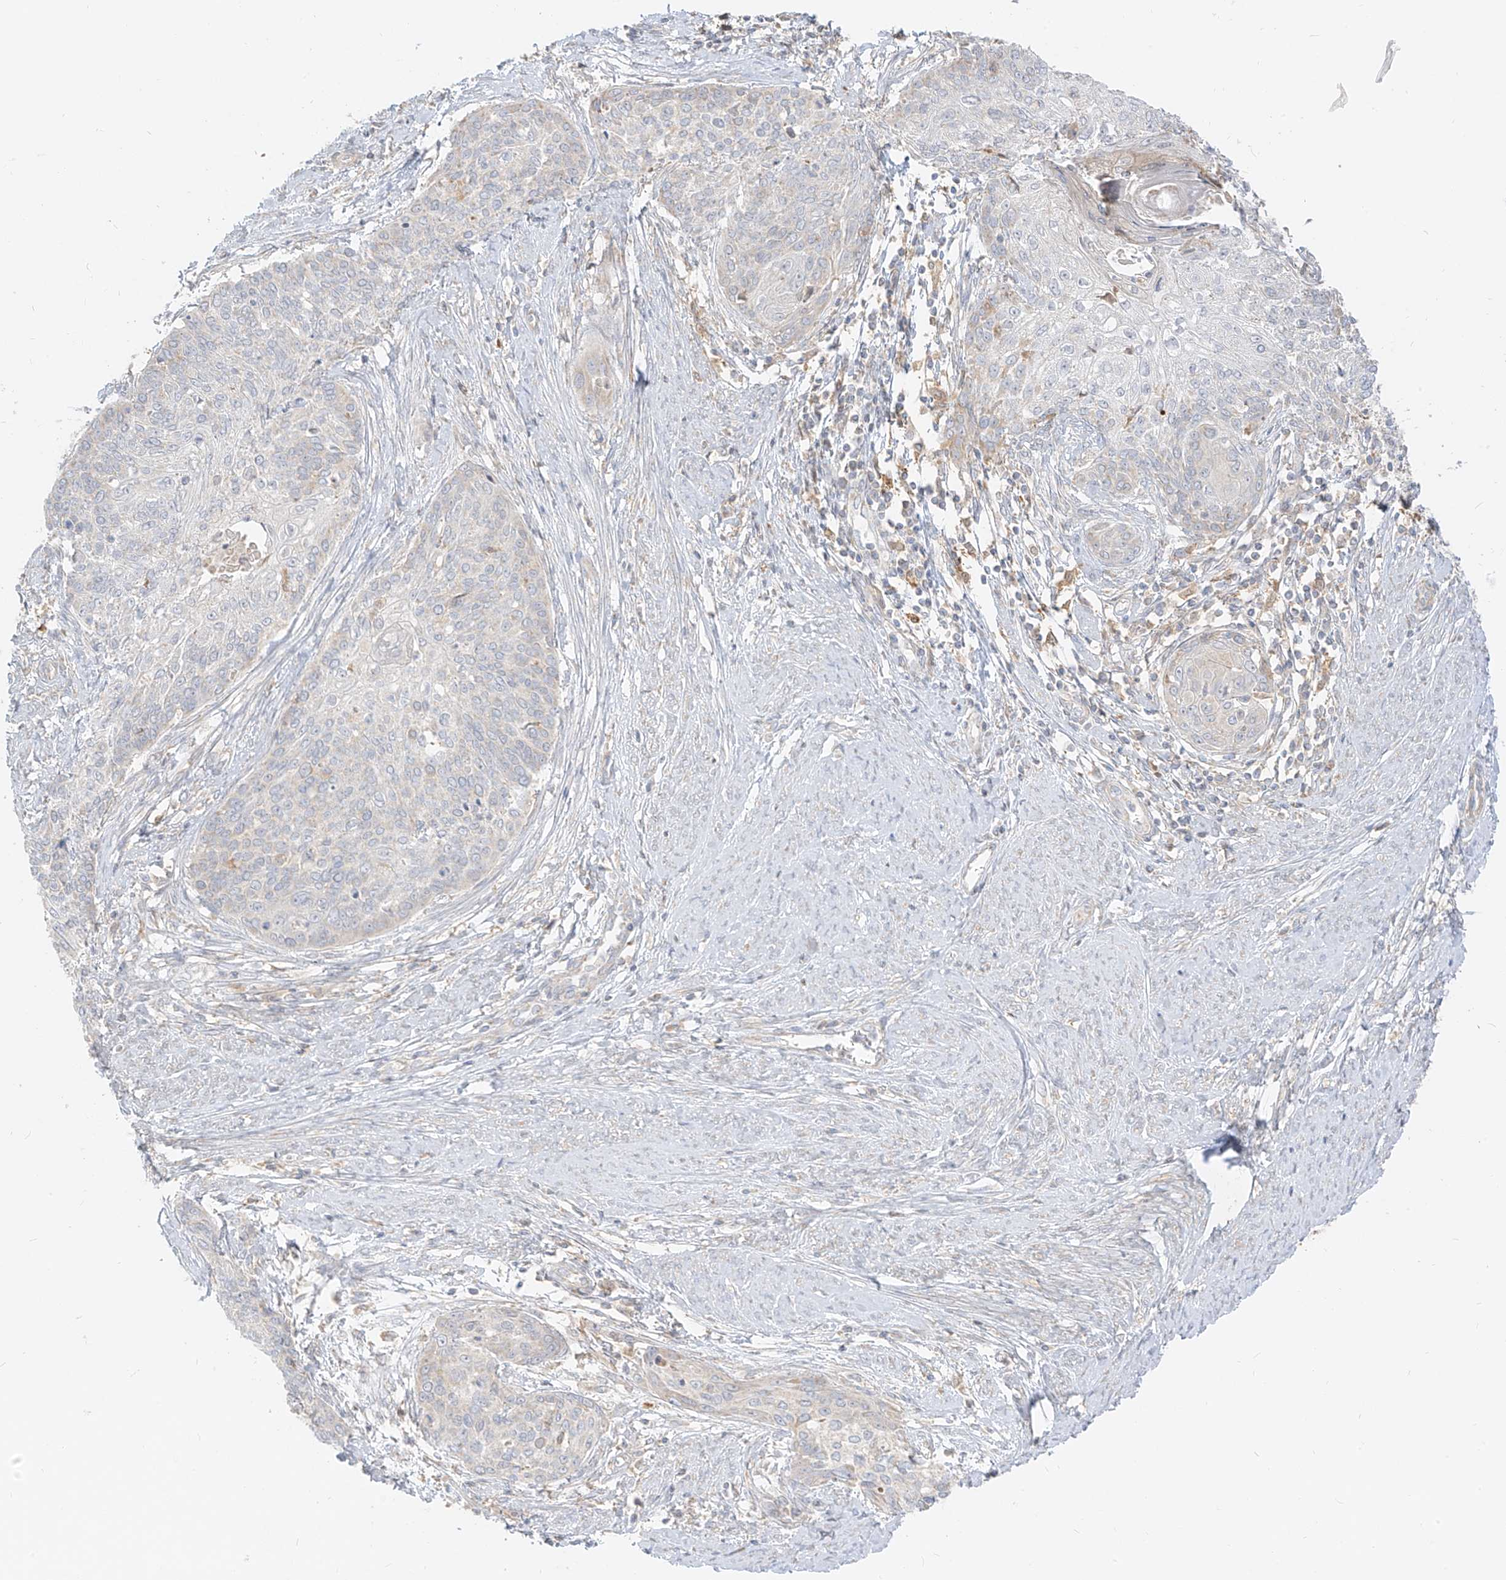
{"staining": {"intensity": "negative", "quantity": "none", "location": "none"}, "tissue": "cervical cancer", "cell_type": "Tumor cells", "image_type": "cancer", "snomed": [{"axis": "morphology", "description": "Squamous cell carcinoma, NOS"}, {"axis": "topography", "description": "Cervix"}], "caption": "Immunohistochemical staining of cervical cancer (squamous cell carcinoma) exhibits no significant expression in tumor cells. The staining was performed using DAB to visualize the protein expression in brown, while the nuclei were stained in blue with hematoxylin (Magnification: 20x).", "gene": "ZIM3", "patient": {"sex": "female", "age": 37}}